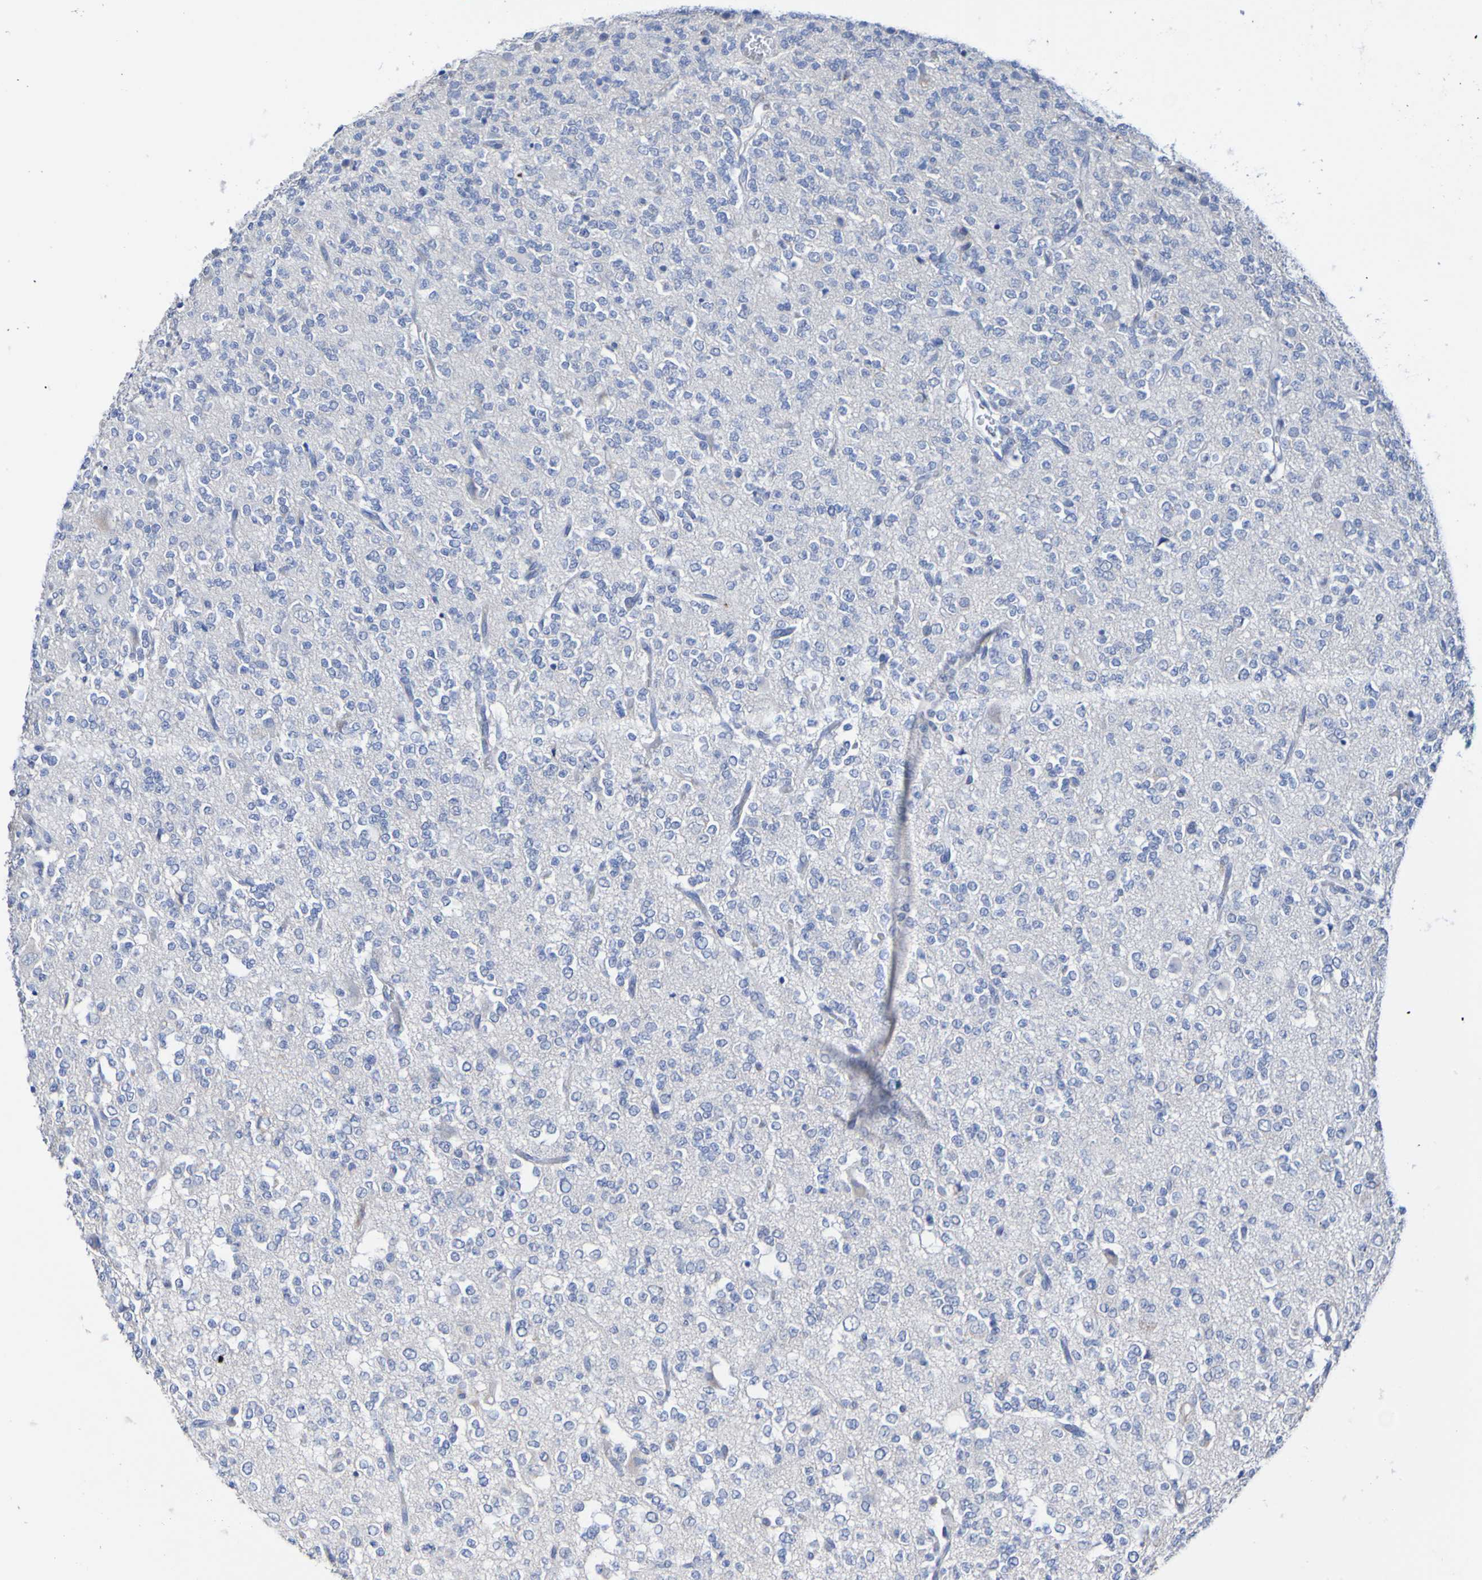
{"staining": {"intensity": "negative", "quantity": "none", "location": "none"}, "tissue": "glioma", "cell_type": "Tumor cells", "image_type": "cancer", "snomed": [{"axis": "morphology", "description": "Glioma, malignant, Low grade"}, {"axis": "topography", "description": "Brain"}], "caption": "Tumor cells are negative for protein expression in human malignant glioma (low-grade). The staining was performed using DAB to visualize the protein expression in brown, while the nuclei were stained in blue with hematoxylin (Magnification: 20x).", "gene": "SGCB", "patient": {"sex": "male", "age": 38}}